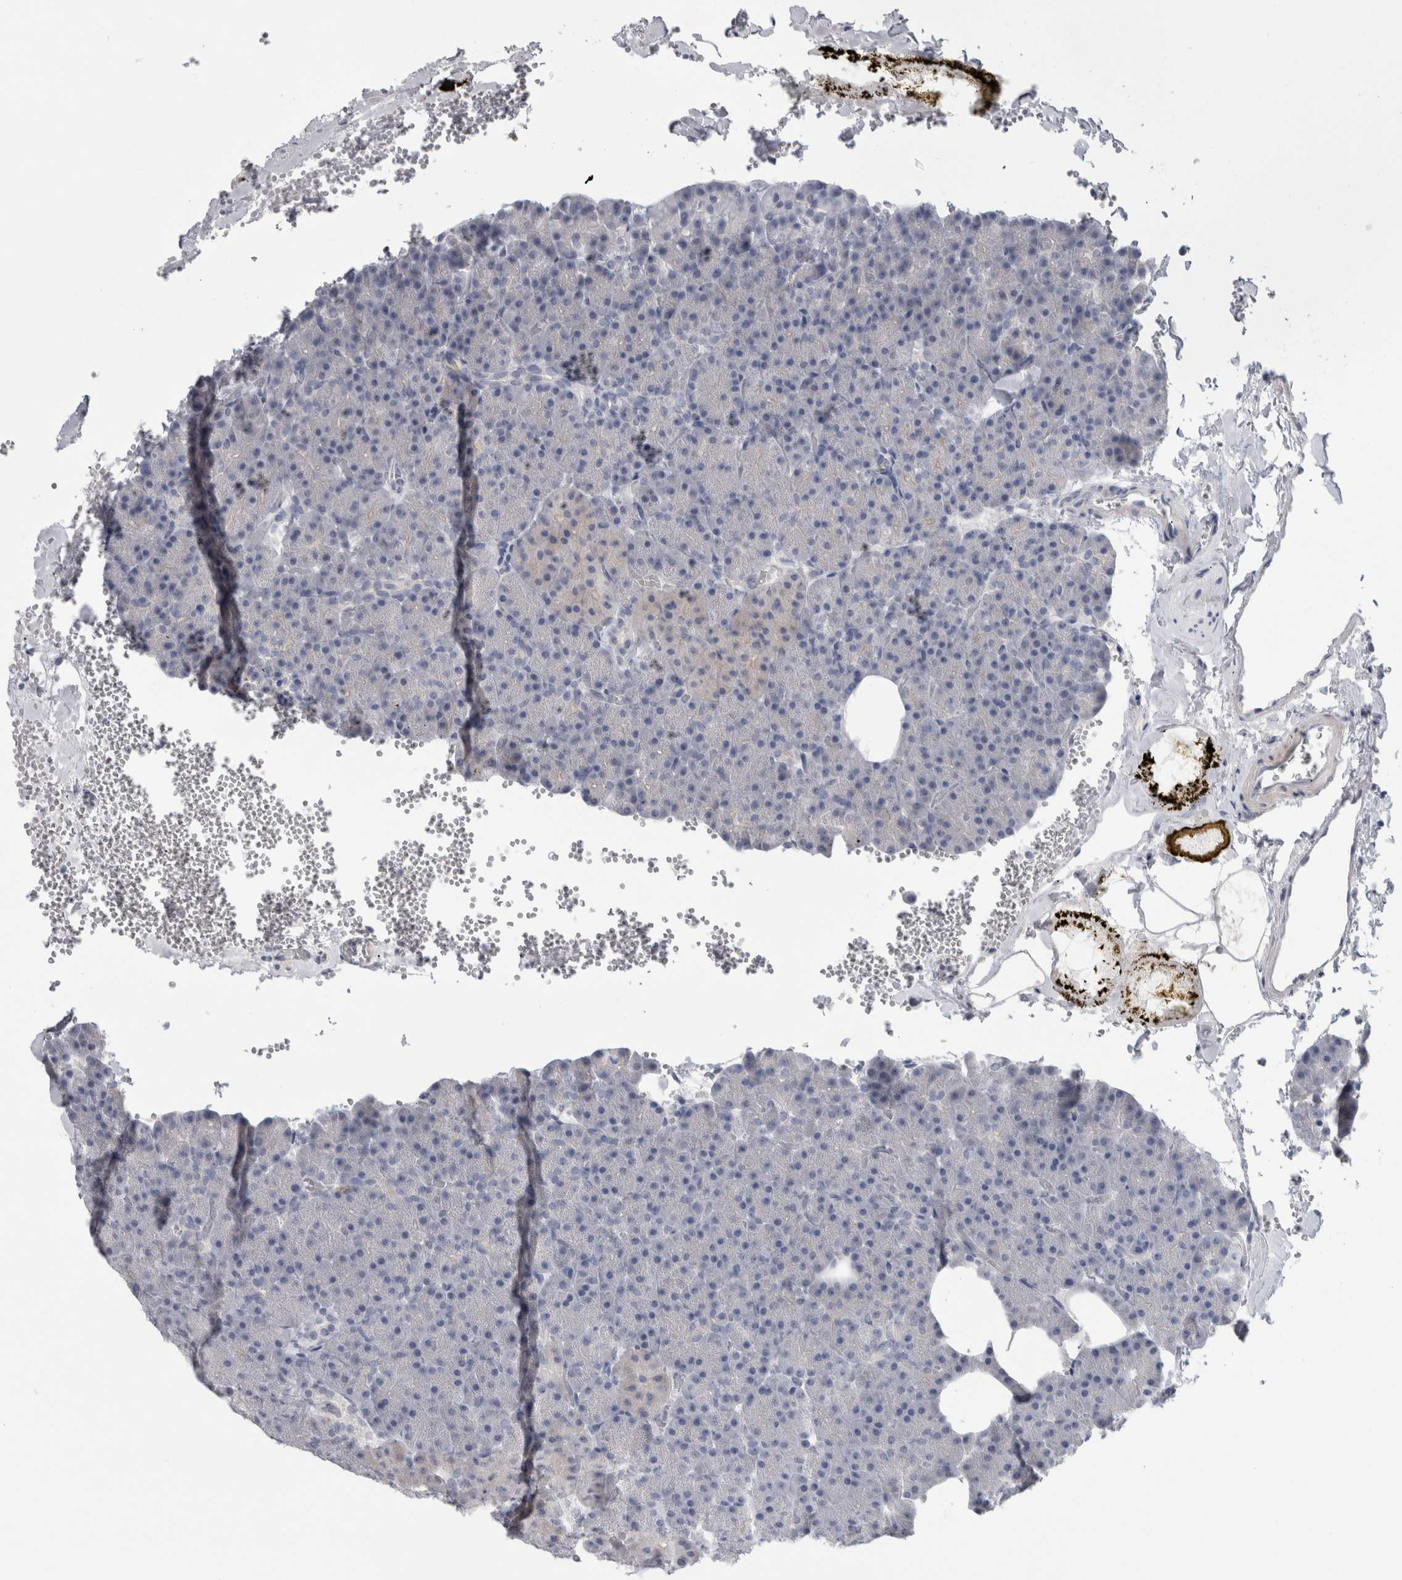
{"staining": {"intensity": "negative", "quantity": "none", "location": "none"}, "tissue": "pancreas", "cell_type": "Exocrine glandular cells", "image_type": "normal", "snomed": [{"axis": "morphology", "description": "Normal tissue, NOS"}, {"axis": "morphology", "description": "Carcinoid, malignant, NOS"}, {"axis": "topography", "description": "Pancreas"}], "caption": "DAB immunohistochemical staining of normal pancreas exhibits no significant expression in exocrine glandular cells.", "gene": "ADAM2", "patient": {"sex": "female", "age": 35}}